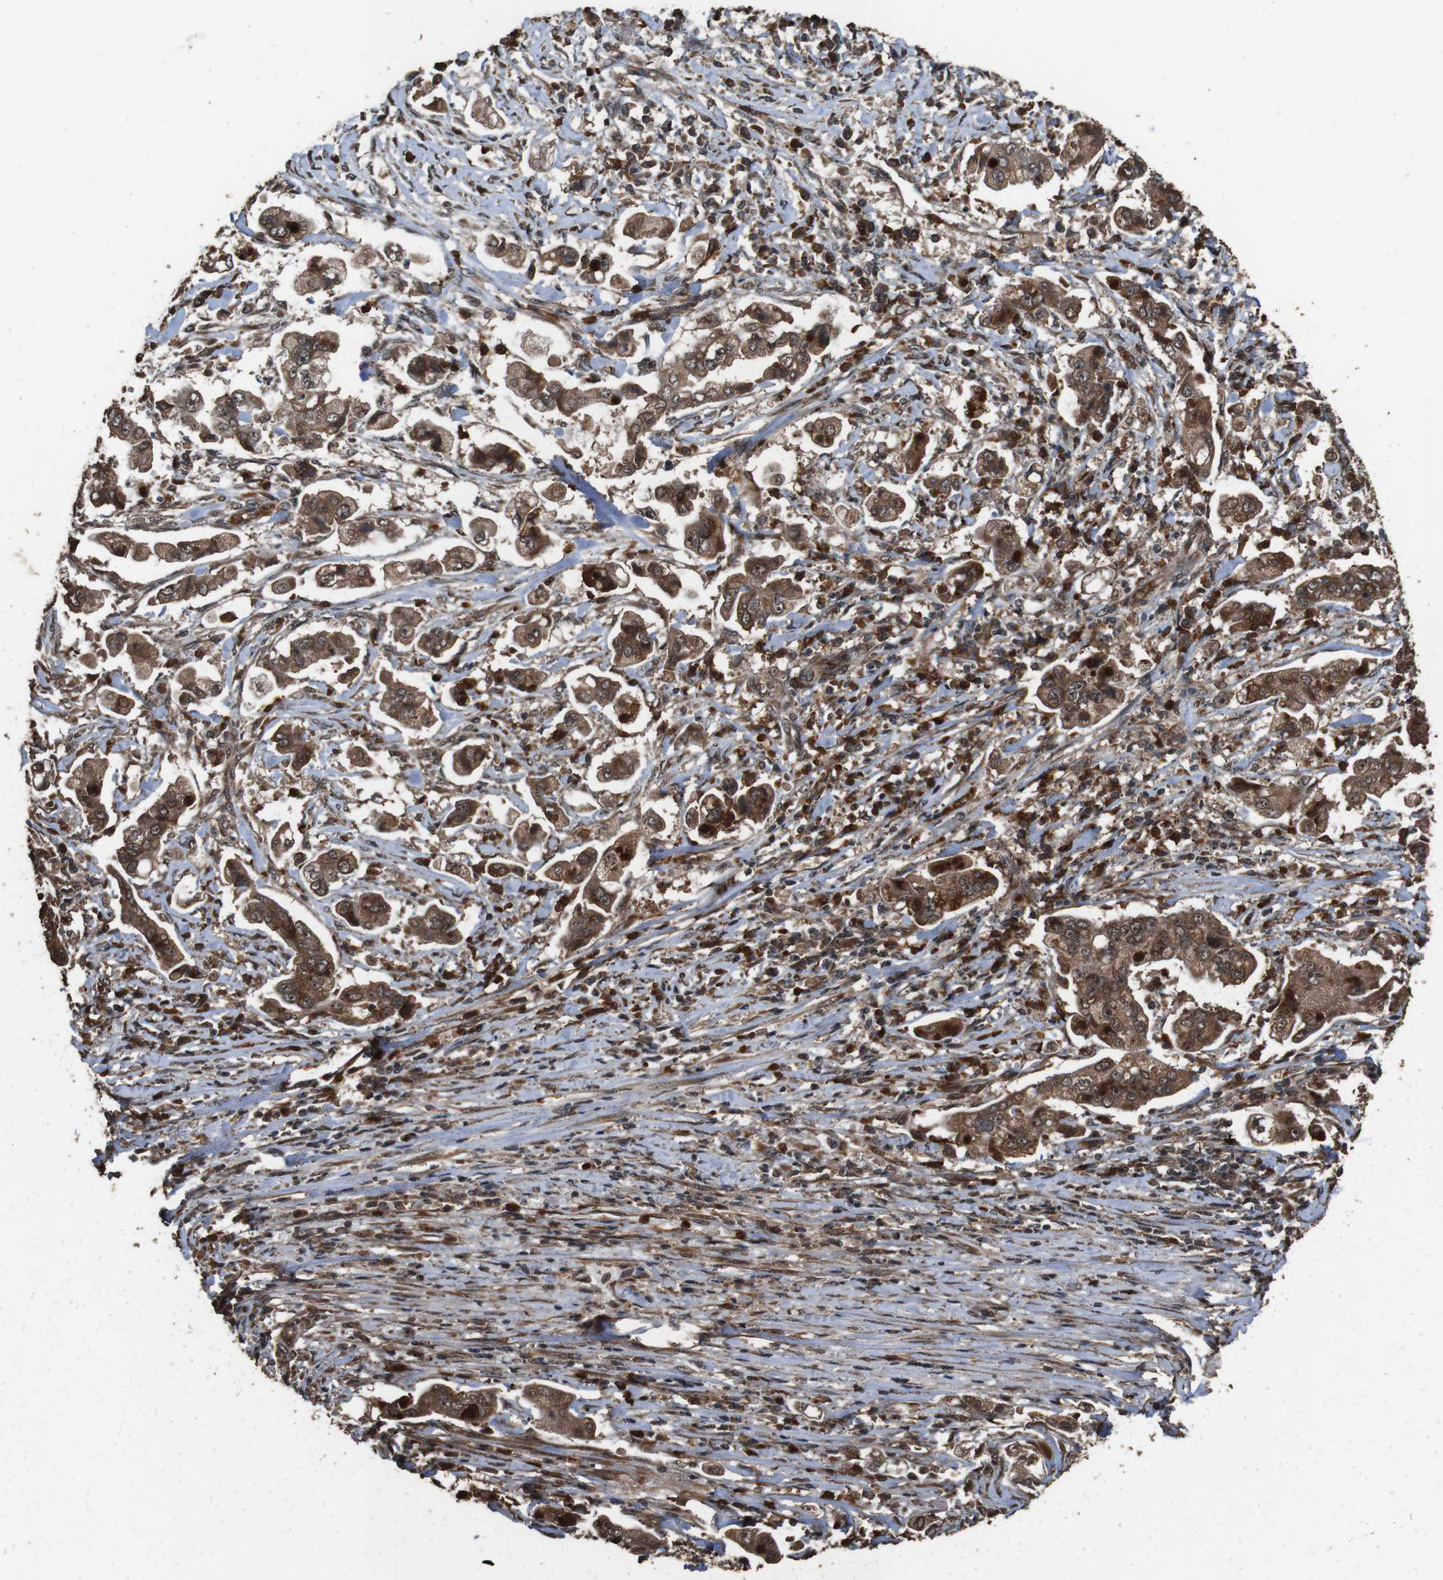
{"staining": {"intensity": "moderate", "quantity": ">75%", "location": "cytoplasmic/membranous,nuclear"}, "tissue": "stomach cancer", "cell_type": "Tumor cells", "image_type": "cancer", "snomed": [{"axis": "morphology", "description": "Adenocarcinoma, NOS"}, {"axis": "topography", "description": "Stomach"}], "caption": "This micrograph demonstrates stomach adenocarcinoma stained with immunohistochemistry to label a protein in brown. The cytoplasmic/membranous and nuclear of tumor cells show moderate positivity for the protein. Nuclei are counter-stained blue.", "gene": "RRAS2", "patient": {"sex": "male", "age": 62}}